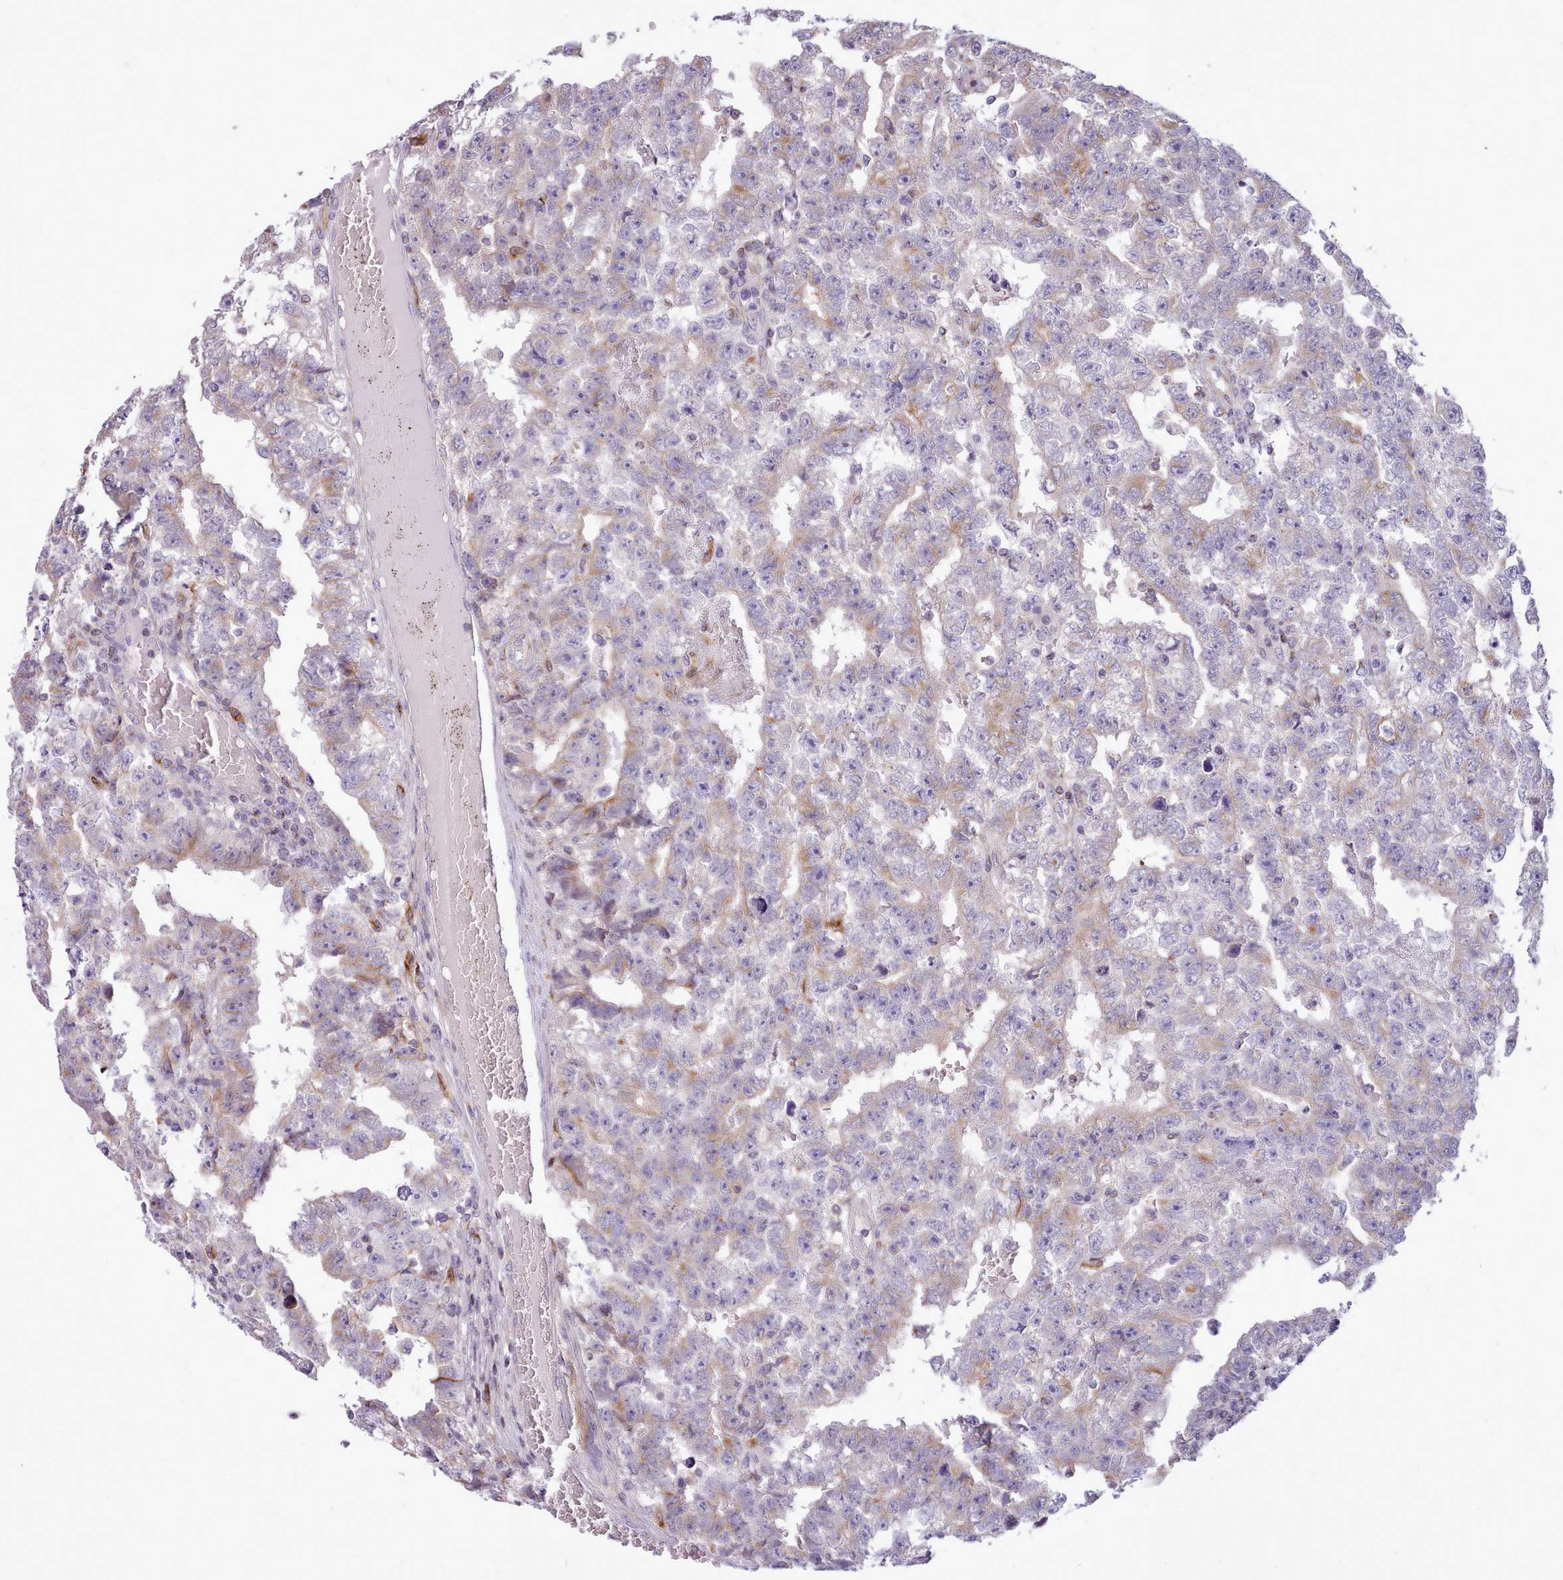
{"staining": {"intensity": "weak", "quantity": "25%-75%", "location": "cytoplasmic/membranous"}, "tissue": "testis cancer", "cell_type": "Tumor cells", "image_type": "cancer", "snomed": [{"axis": "morphology", "description": "Carcinoma, Embryonal, NOS"}, {"axis": "topography", "description": "Testis"}], "caption": "About 25%-75% of tumor cells in testis embryonal carcinoma reveal weak cytoplasmic/membranous protein expression as visualized by brown immunohistochemical staining.", "gene": "CYP2A13", "patient": {"sex": "male", "age": 25}}